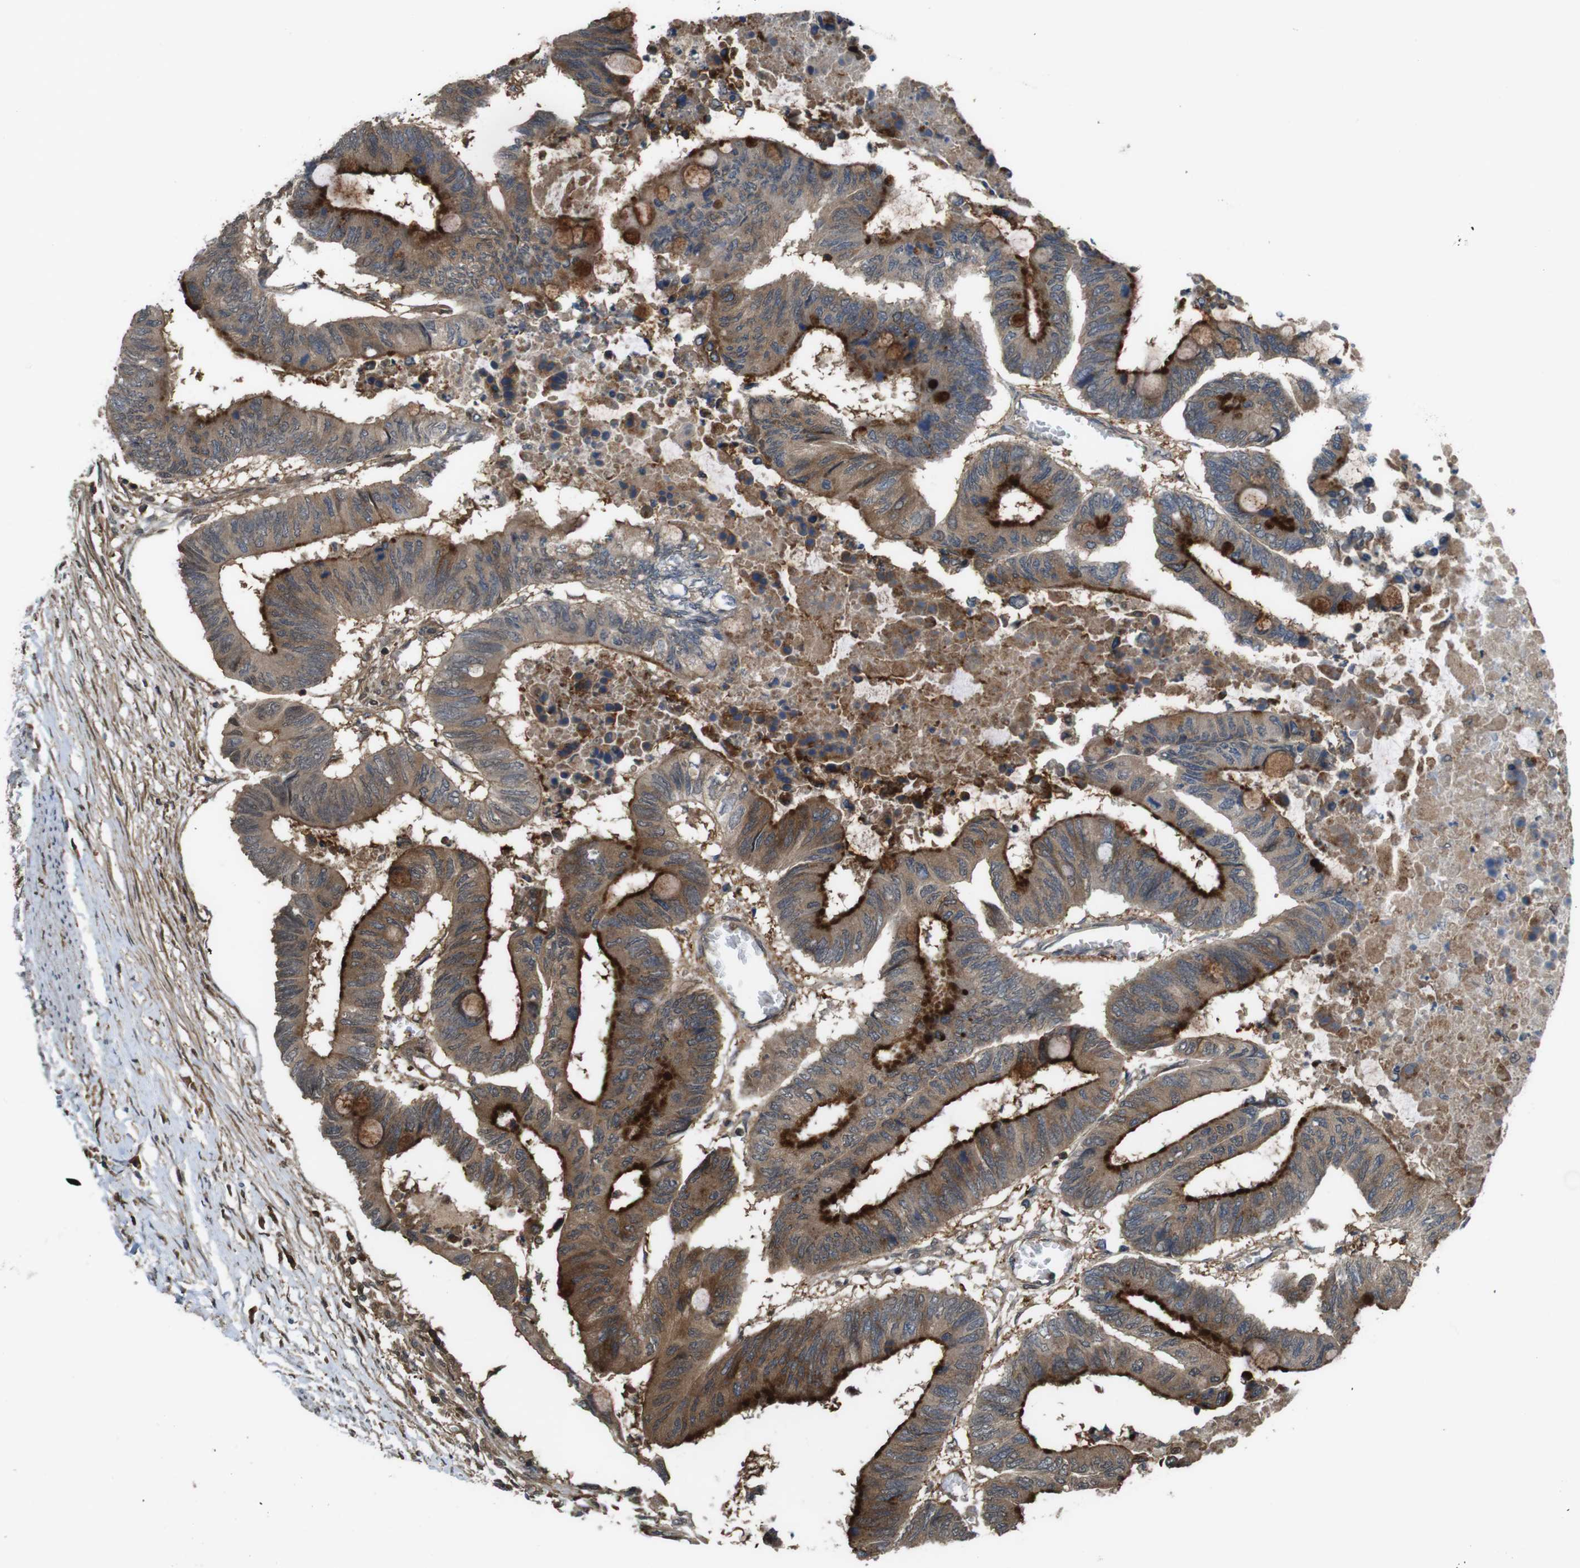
{"staining": {"intensity": "moderate", "quantity": ">75%", "location": "cytoplasmic/membranous"}, "tissue": "colorectal cancer", "cell_type": "Tumor cells", "image_type": "cancer", "snomed": [{"axis": "morphology", "description": "Normal tissue, NOS"}, {"axis": "morphology", "description": "Adenocarcinoma, NOS"}, {"axis": "topography", "description": "Rectum"}, {"axis": "topography", "description": "Peripheral nerve tissue"}], "caption": "Colorectal cancer (adenocarcinoma) was stained to show a protein in brown. There is medium levels of moderate cytoplasmic/membranous positivity in about >75% of tumor cells.", "gene": "ARHGDIA", "patient": {"sex": "male", "age": 92}}